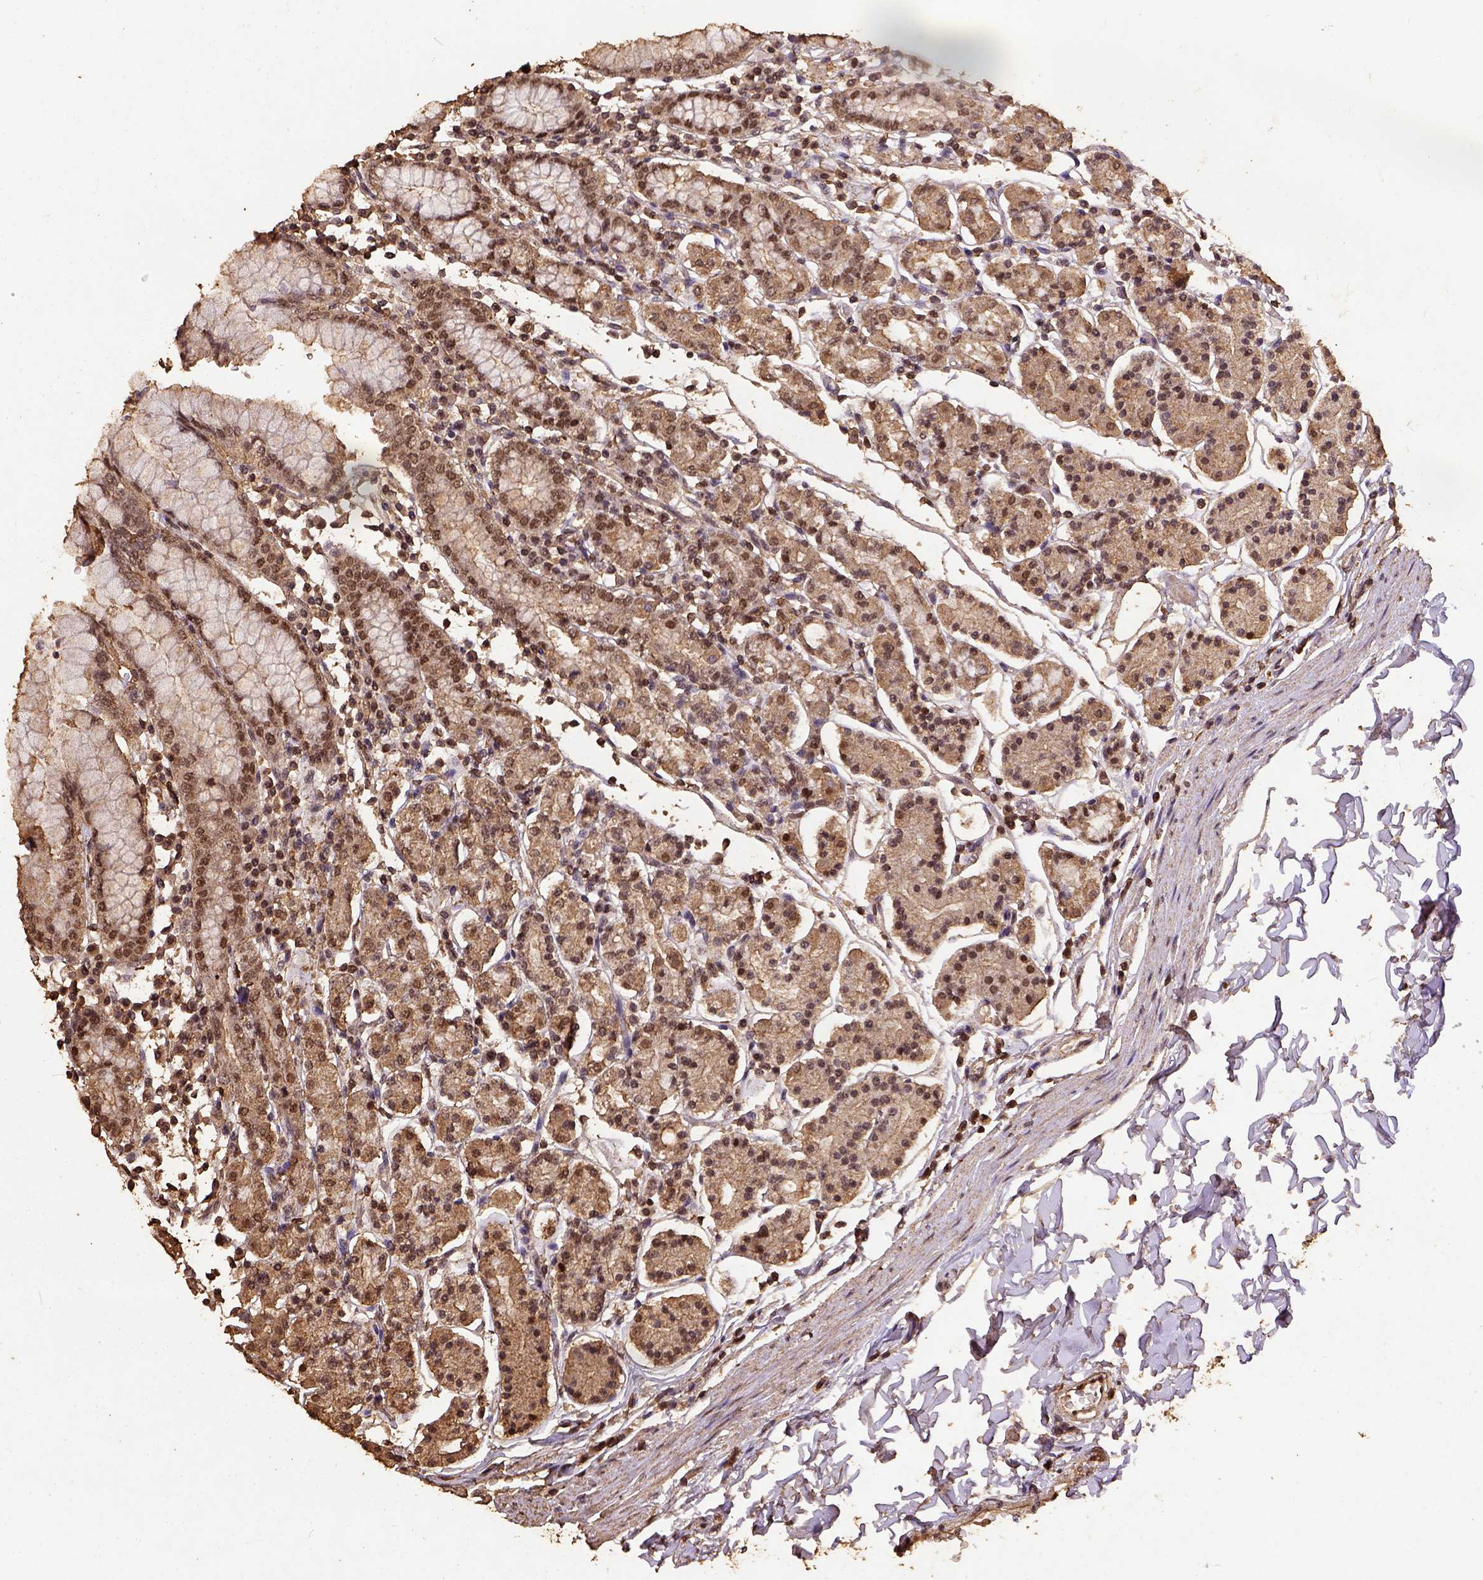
{"staining": {"intensity": "moderate", "quantity": ">75%", "location": "cytoplasmic/membranous,nuclear"}, "tissue": "stomach", "cell_type": "Glandular cells", "image_type": "normal", "snomed": [{"axis": "morphology", "description": "Normal tissue, NOS"}, {"axis": "topography", "description": "Stomach, upper"}, {"axis": "topography", "description": "Stomach"}], "caption": "Stomach stained with IHC displays moderate cytoplasmic/membranous,nuclear expression in approximately >75% of glandular cells.", "gene": "NACC1", "patient": {"sex": "male", "age": 62}}